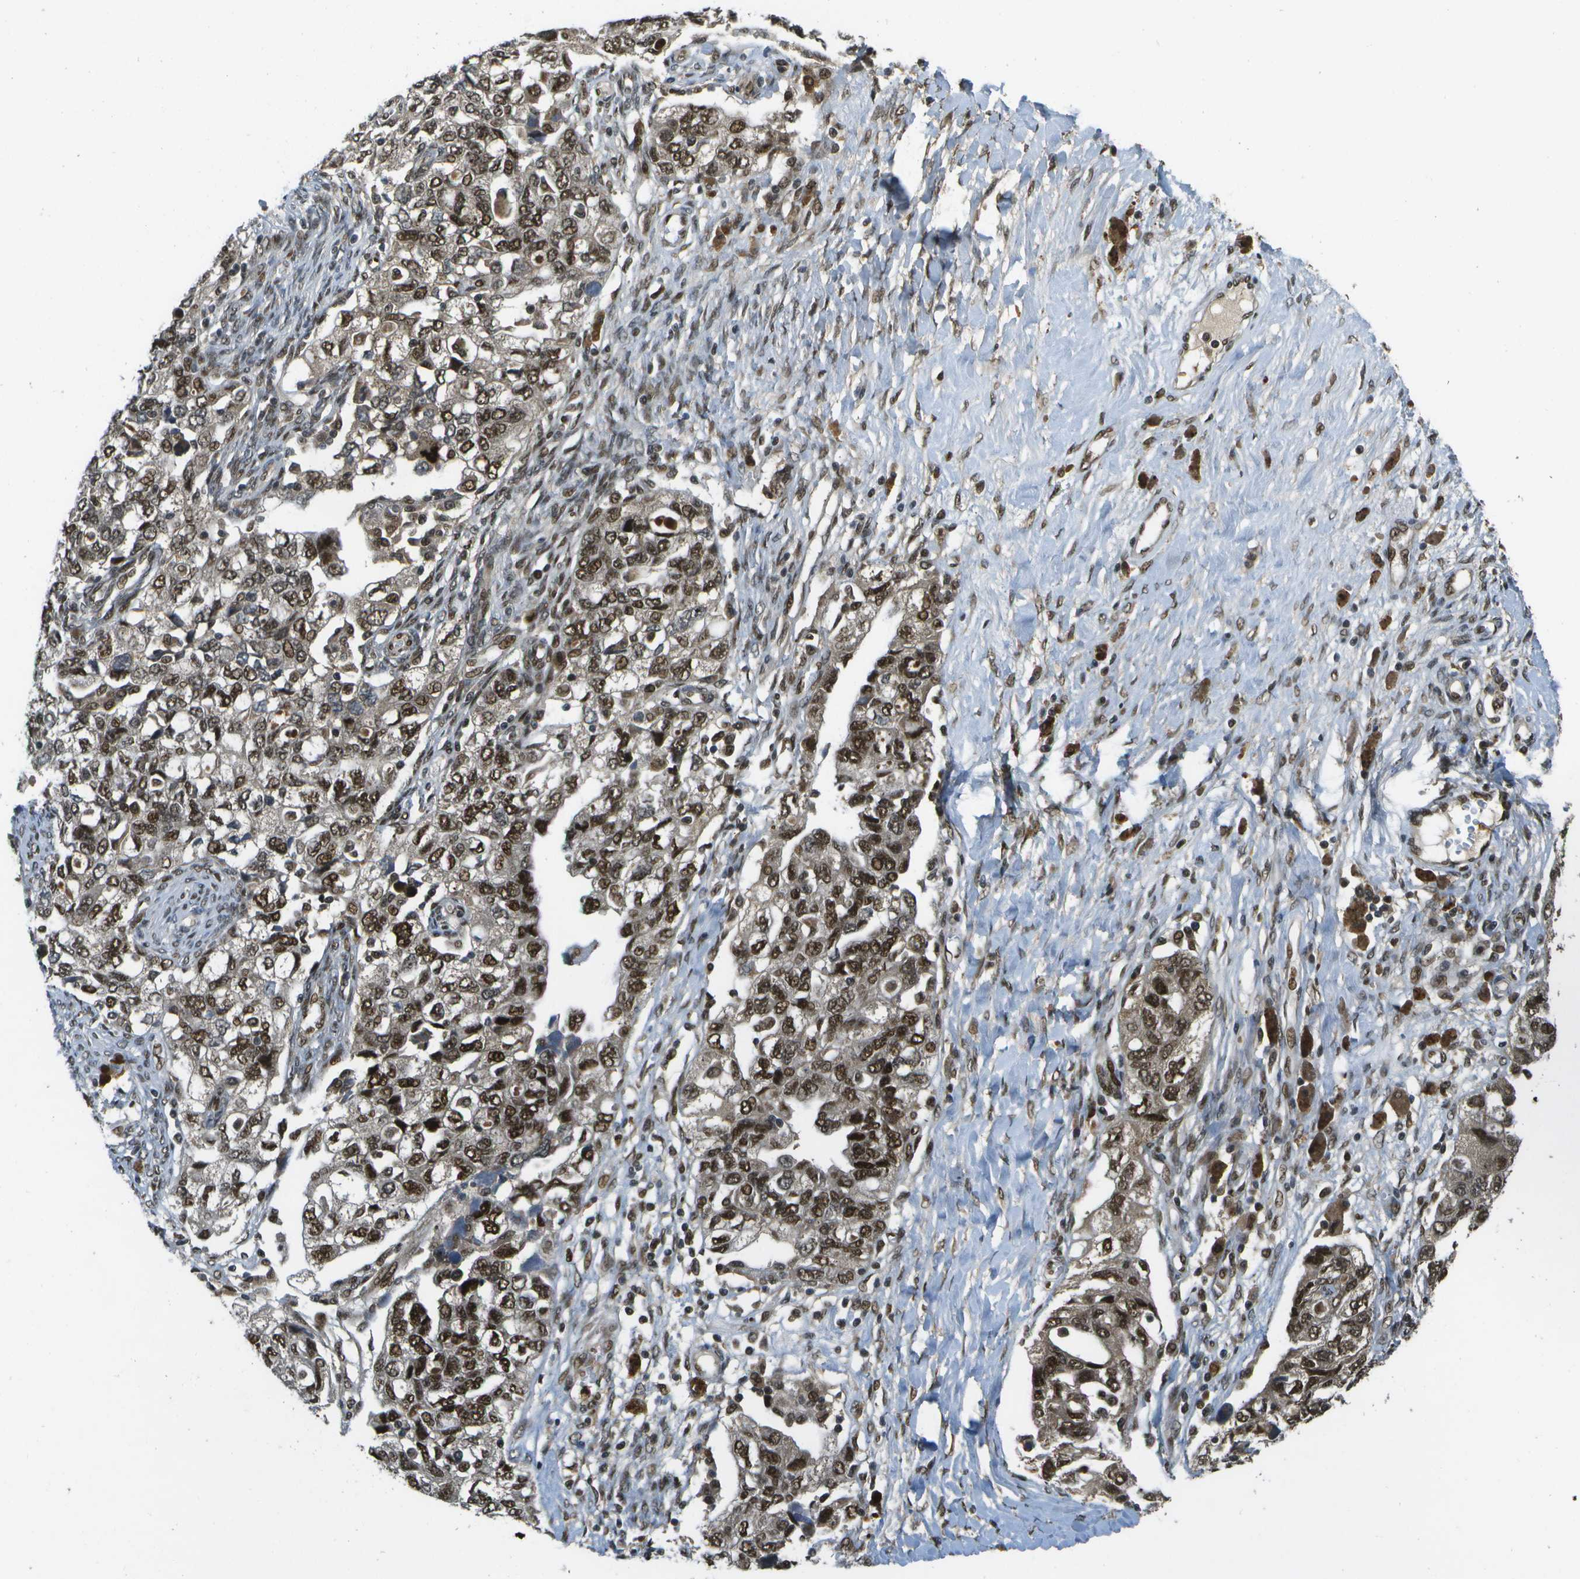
{"staining": {"intensity": "moderate", "quantity": ">75%", "location": "cytoplasmic/membranous,nuclear"}, "tissue": "ovarian cancer", "cell_type": "Tumor cells", "image_type": "cancer", "snomed": [{"axis": "morphology", "description": "Carcinoma, NOS"}, {"axis": "morphology", "description": "Cystadenocarcinoma, serous, NOS"}, {"axis": "topography", "description": "Ovary"}], "caption": "This histopathology image exhibits ovarian cancer (serous cystadenocarcinoma) stained with immunohistochemistry to label a protein in brown. The cytoplasmic/membranous and nuclear of tumor cells show moderate positivity for the protein. Nuclei are counter-stained blue.", "gene": "GANC", "patient": {"sex": "female", "age": 69}}